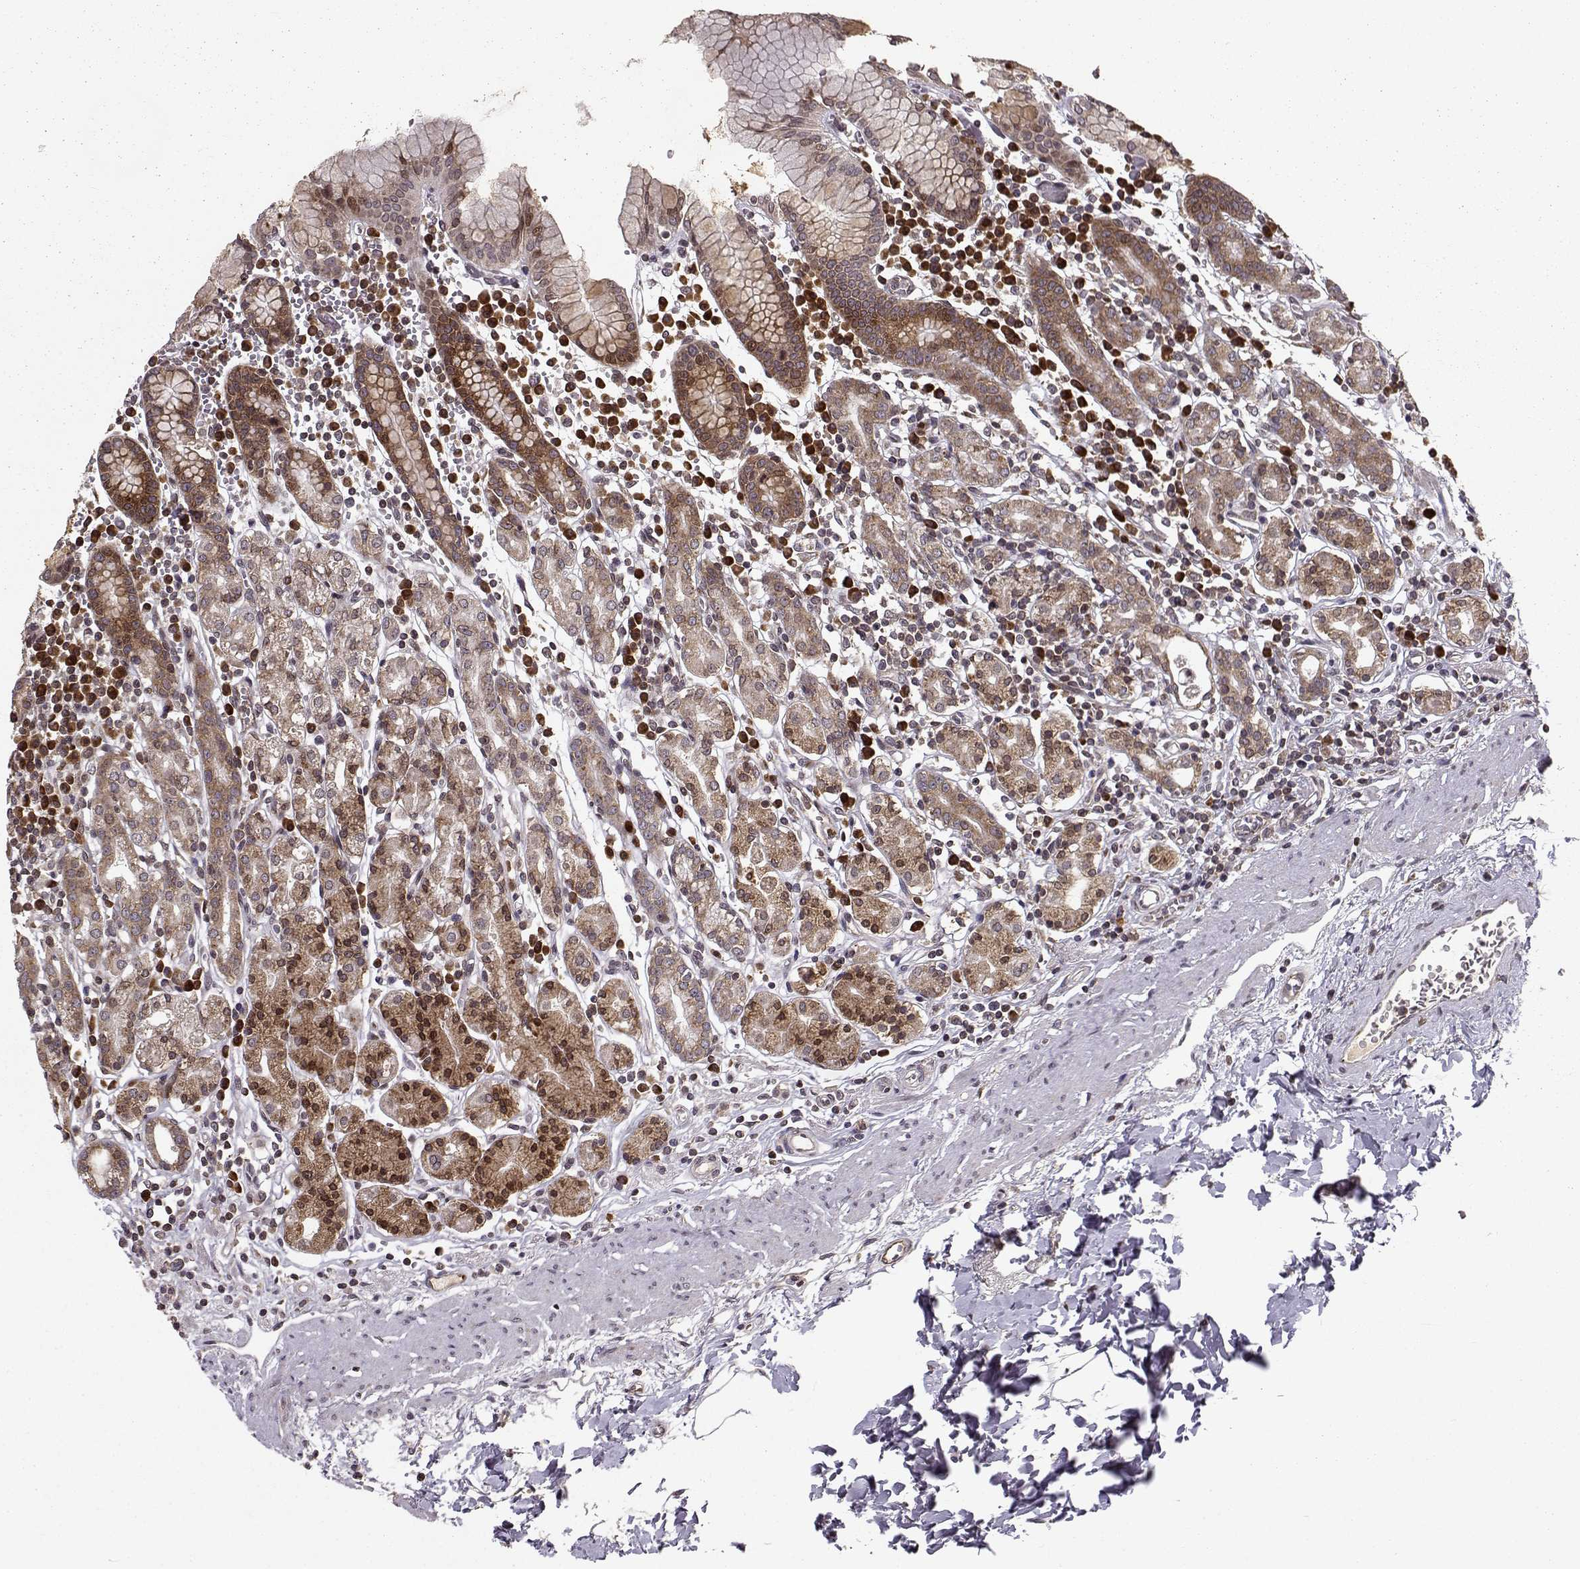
{"staining": {"intensity": "strong", "quantity": ">75%", "location": "cytoplasmic/membranous"}, "tissue": "stomach", "cell_type": "Glandular cells", "image_type": "normal", "snomed": [{"axis": "morphology", "description": "Normal tissue, NOS"}, {"axis": "topography", "description": "Stomach, upper"}, {"axis": "topography", "description": "Stomach"}], "caption": "Protein staining reveals strong cytoplasmic/membranous staining in about >75% of glandular cells in benign stomach. Ihc stains the protein in brown and the nuclei are stained blue.", "gene": "RPL31", "patient": {"sex": "male", "age": 62}}